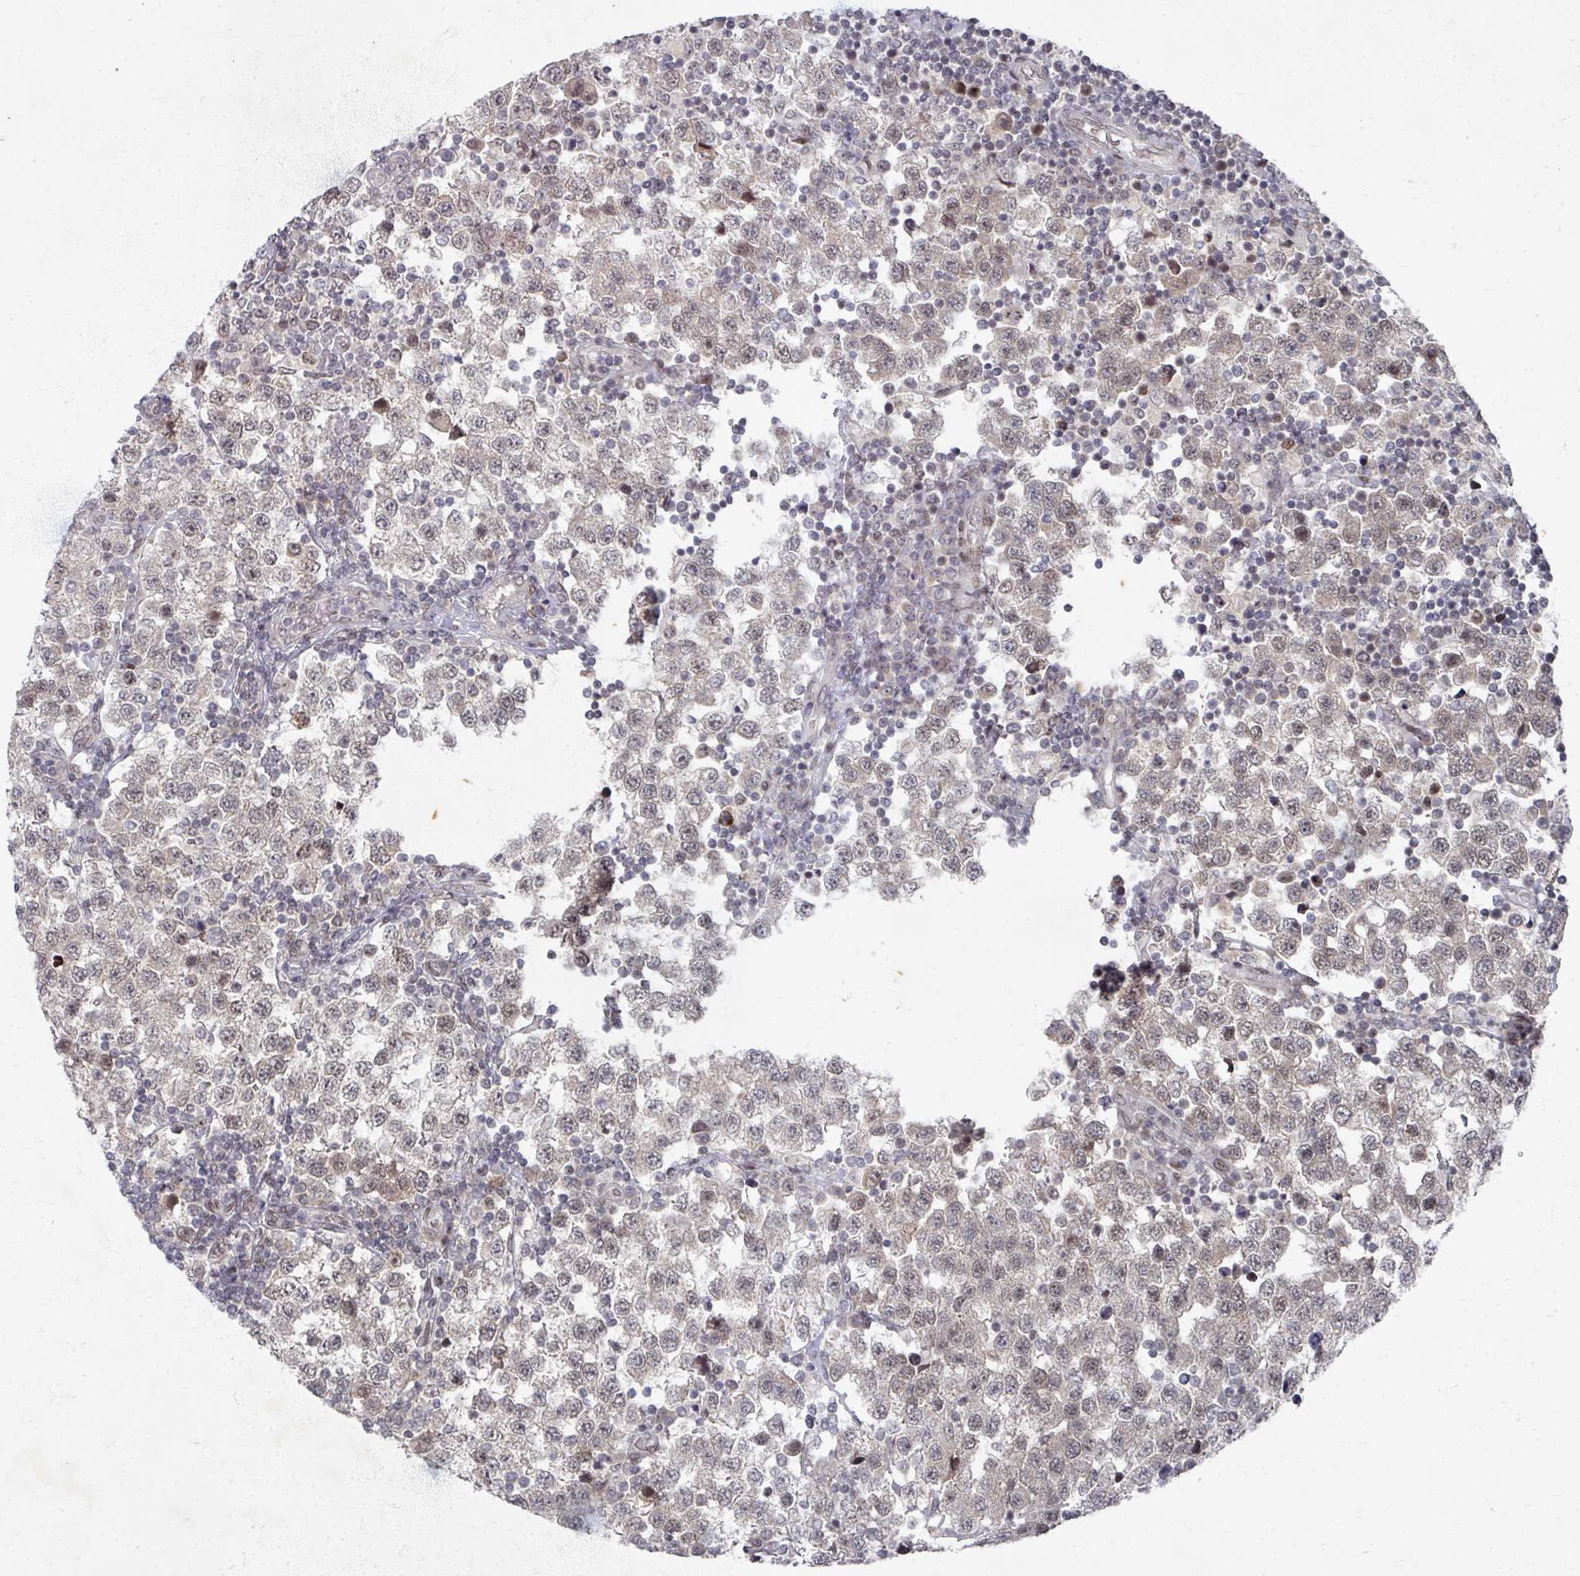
{"staining": {"intensity": "moderate", "quantity": "<25%", "location": "cytoplasmic/membranous,nuclear"}, "tissue": "testis cancer", "cell_type": "Tumor cells", "image_type": "cancer", "snomed": [{"axis": "morphology", "description": "Seminoma, NOS"}, {"axis": "topography", "description": "Testis"}], "caption": "Immunohistochemistry (IHC) image of seminoma (testis) stained for a protein (brown), which displays low levels of moderate cytoplasmic/membranous and nuclear staining in approximately <25% of tumor cells.", "gene": "PSKH1", "patient": {"sex": "male", "age": 34}}